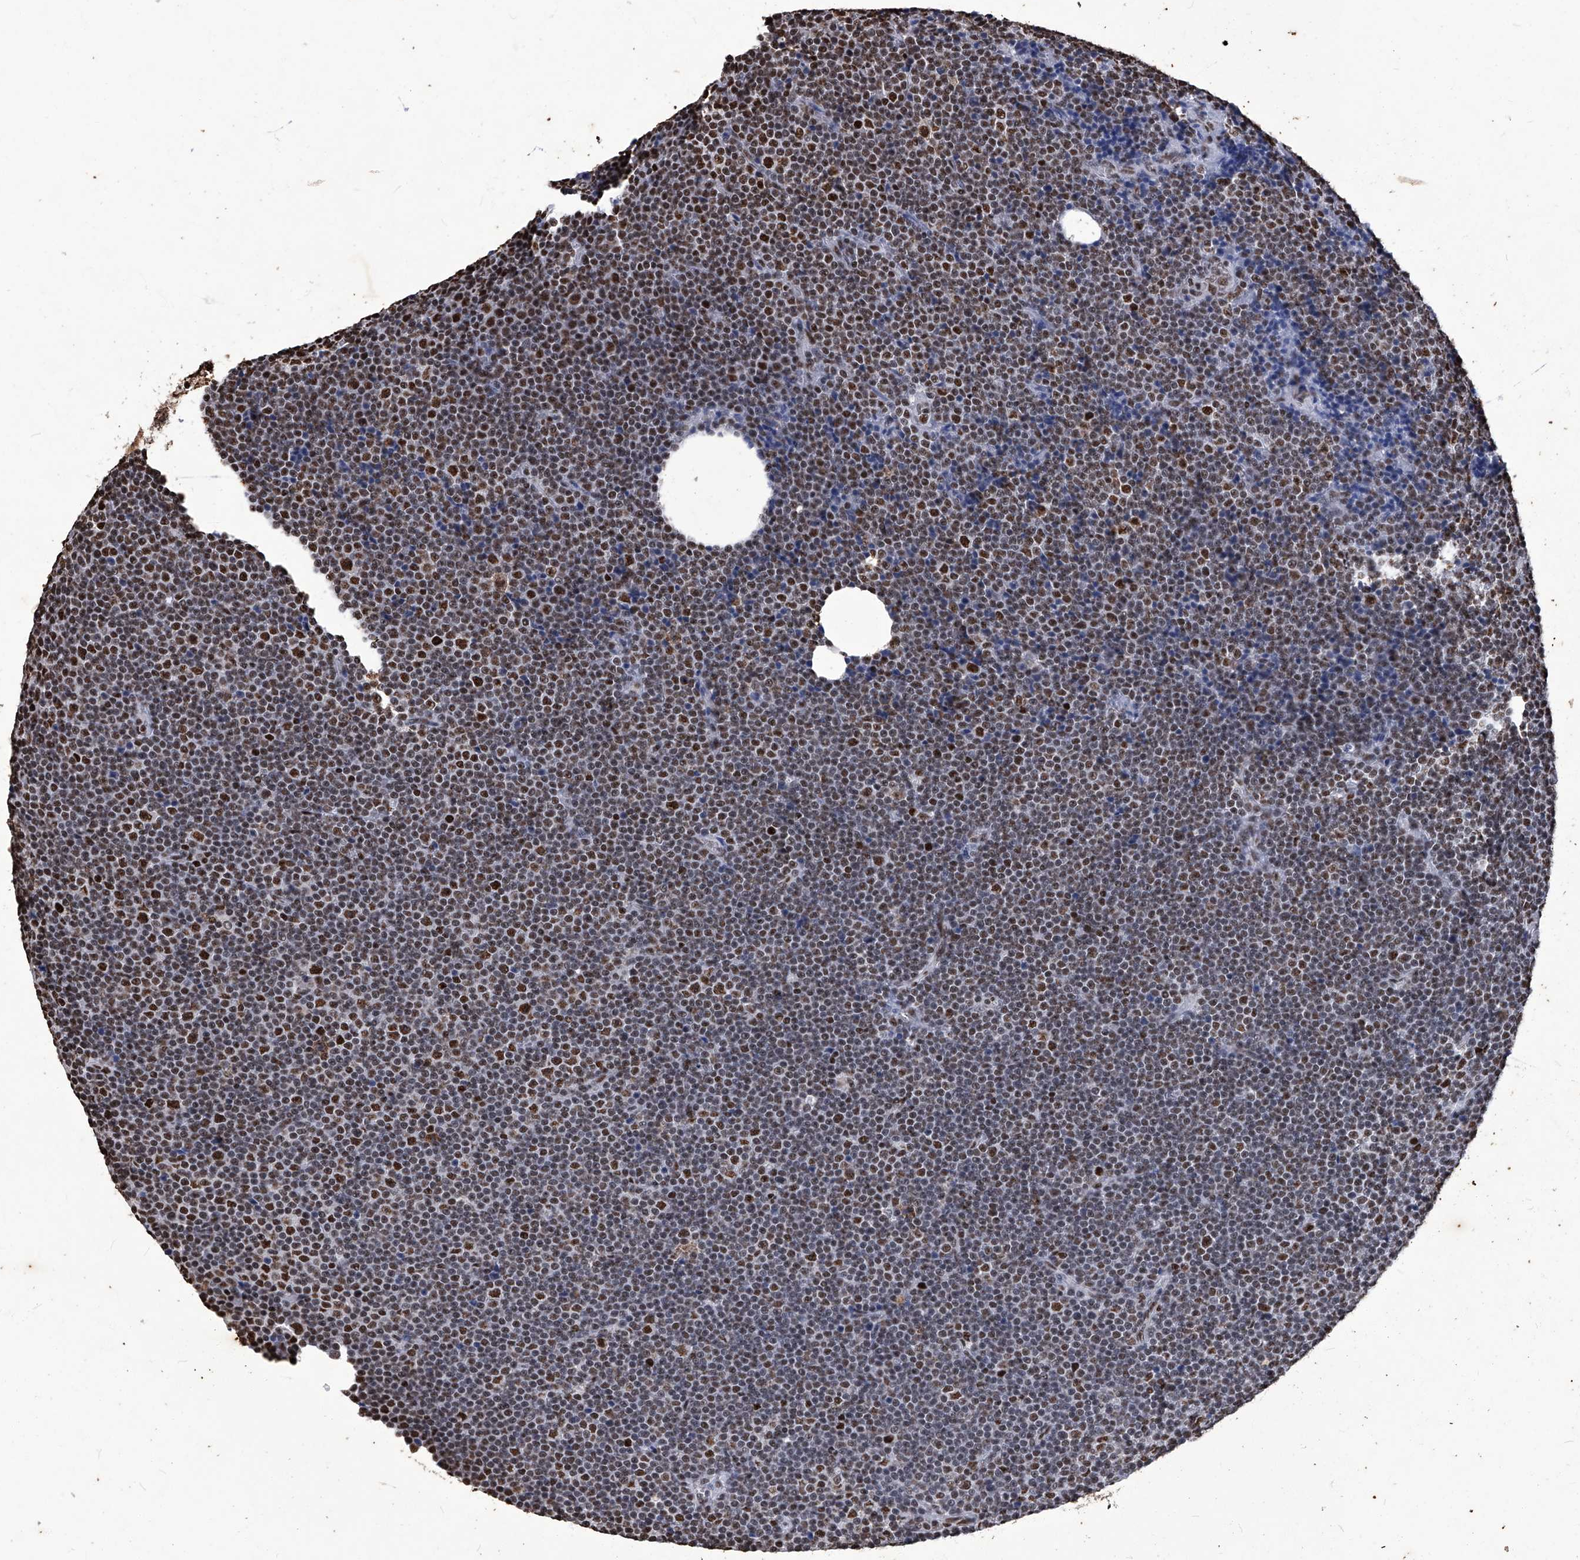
{"staining": {"intensity": "moderate", "quantity": "25%-75%", "location": "nuclear"}, "tissue": "lymphoma", "cell_type": "Tumor cells", "image_type": "cancer", "snomed": [{"axis": "morphology", "description": "Malignant lymphoma, non-Hodgkin's type, Low grade"}, {"axis": "topography", "description": "Lymph node"}], "caption": "The micrograph shows staining of malignant lymphoma, non-Hodgkin's type (low-grade), revealing moderate nuclear protein staining (brown color) within tumor cells.", "gene": "HBP1", "patient": {"sex": "female", "age": 67}}